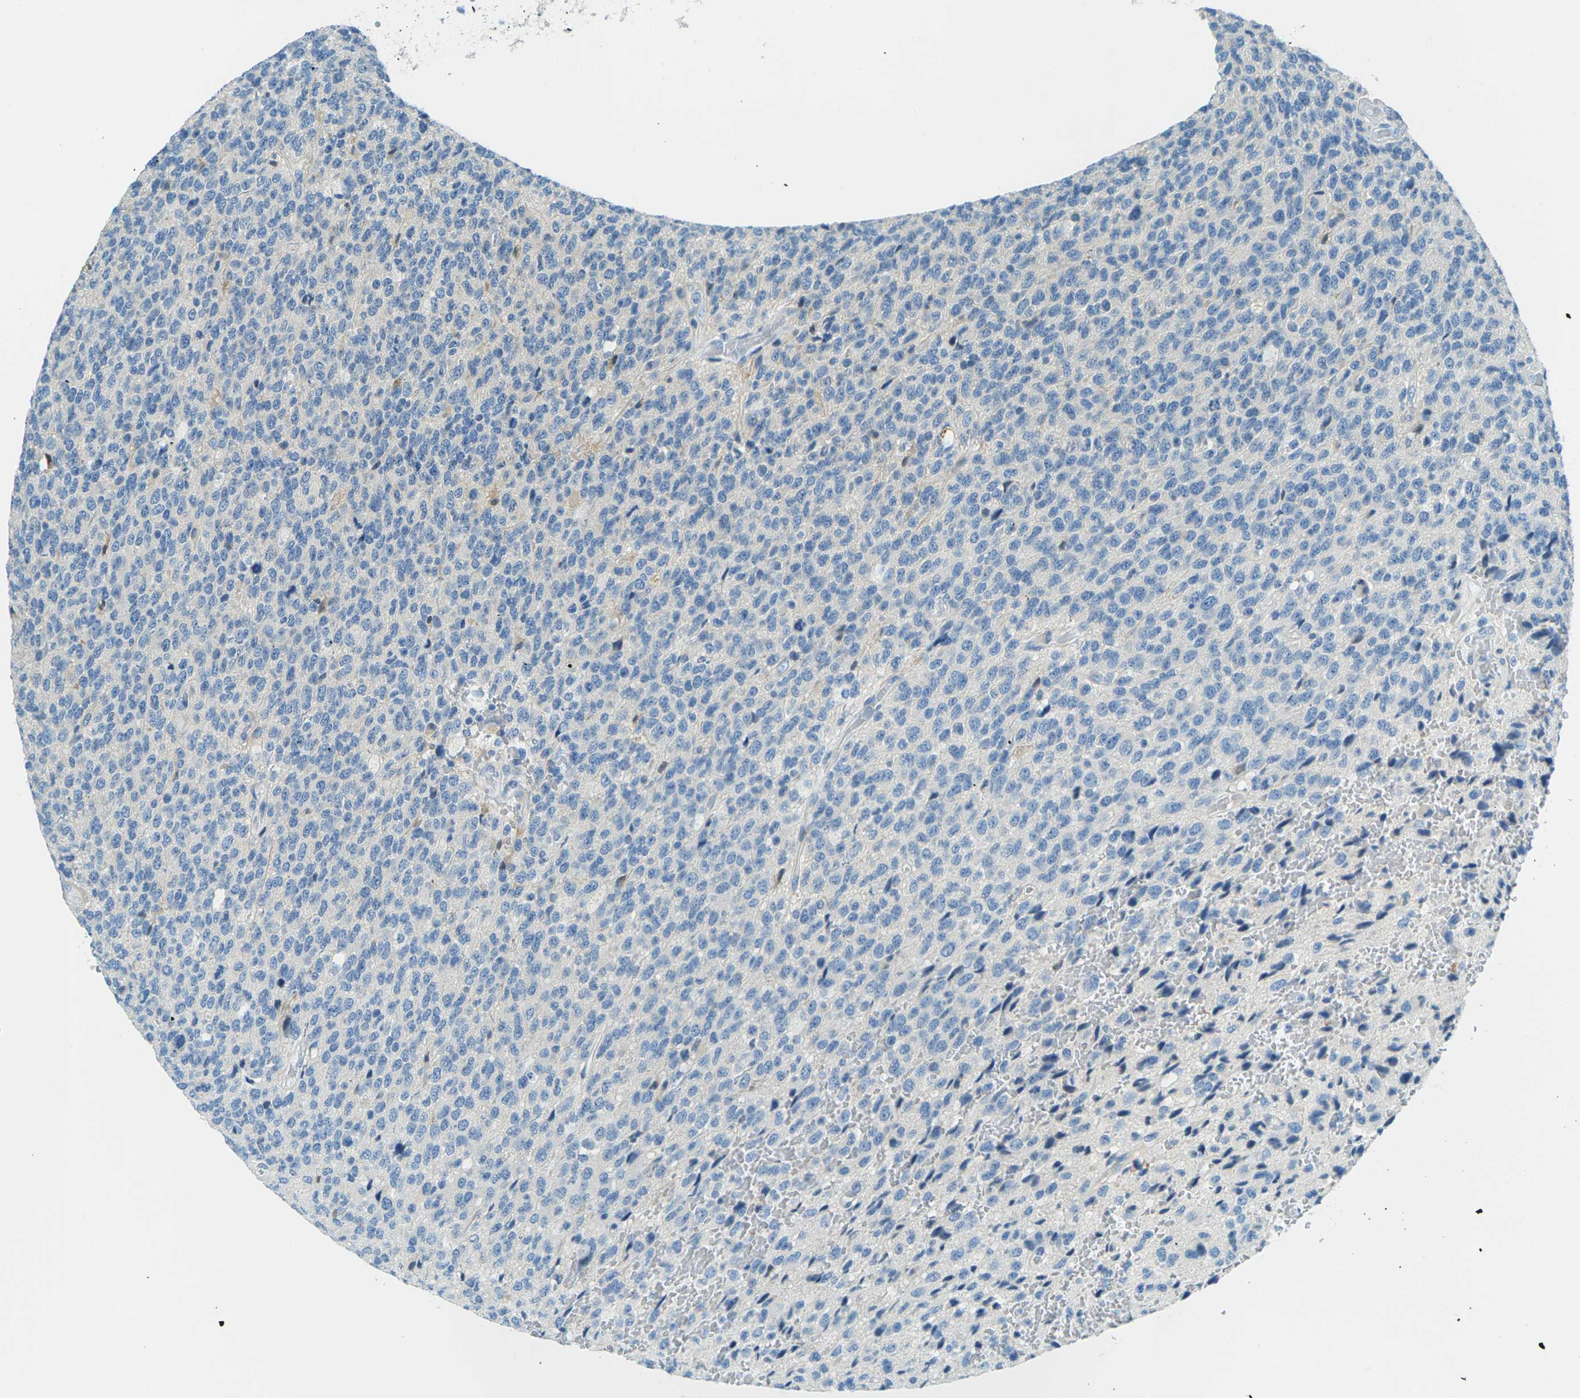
{"staining": {"intensity": "negative", "quantity": "none", "location": "none"}, "tissue": "glioma", "cell_type": "Tumor cells", "image_type": "cancer", "snomed": [{"axis": "morphology", "description": "Glioma, malignant, High grade"}, {"axis": "topography", "description": "pancreas cauda"}], "caption": "Malignant glioma (high-grade) was stained to show a protein in brown. There is no significant positivity in tumor cells.", "gene": "NANOS2", "patient": {"sex": "male", "age": 60}}